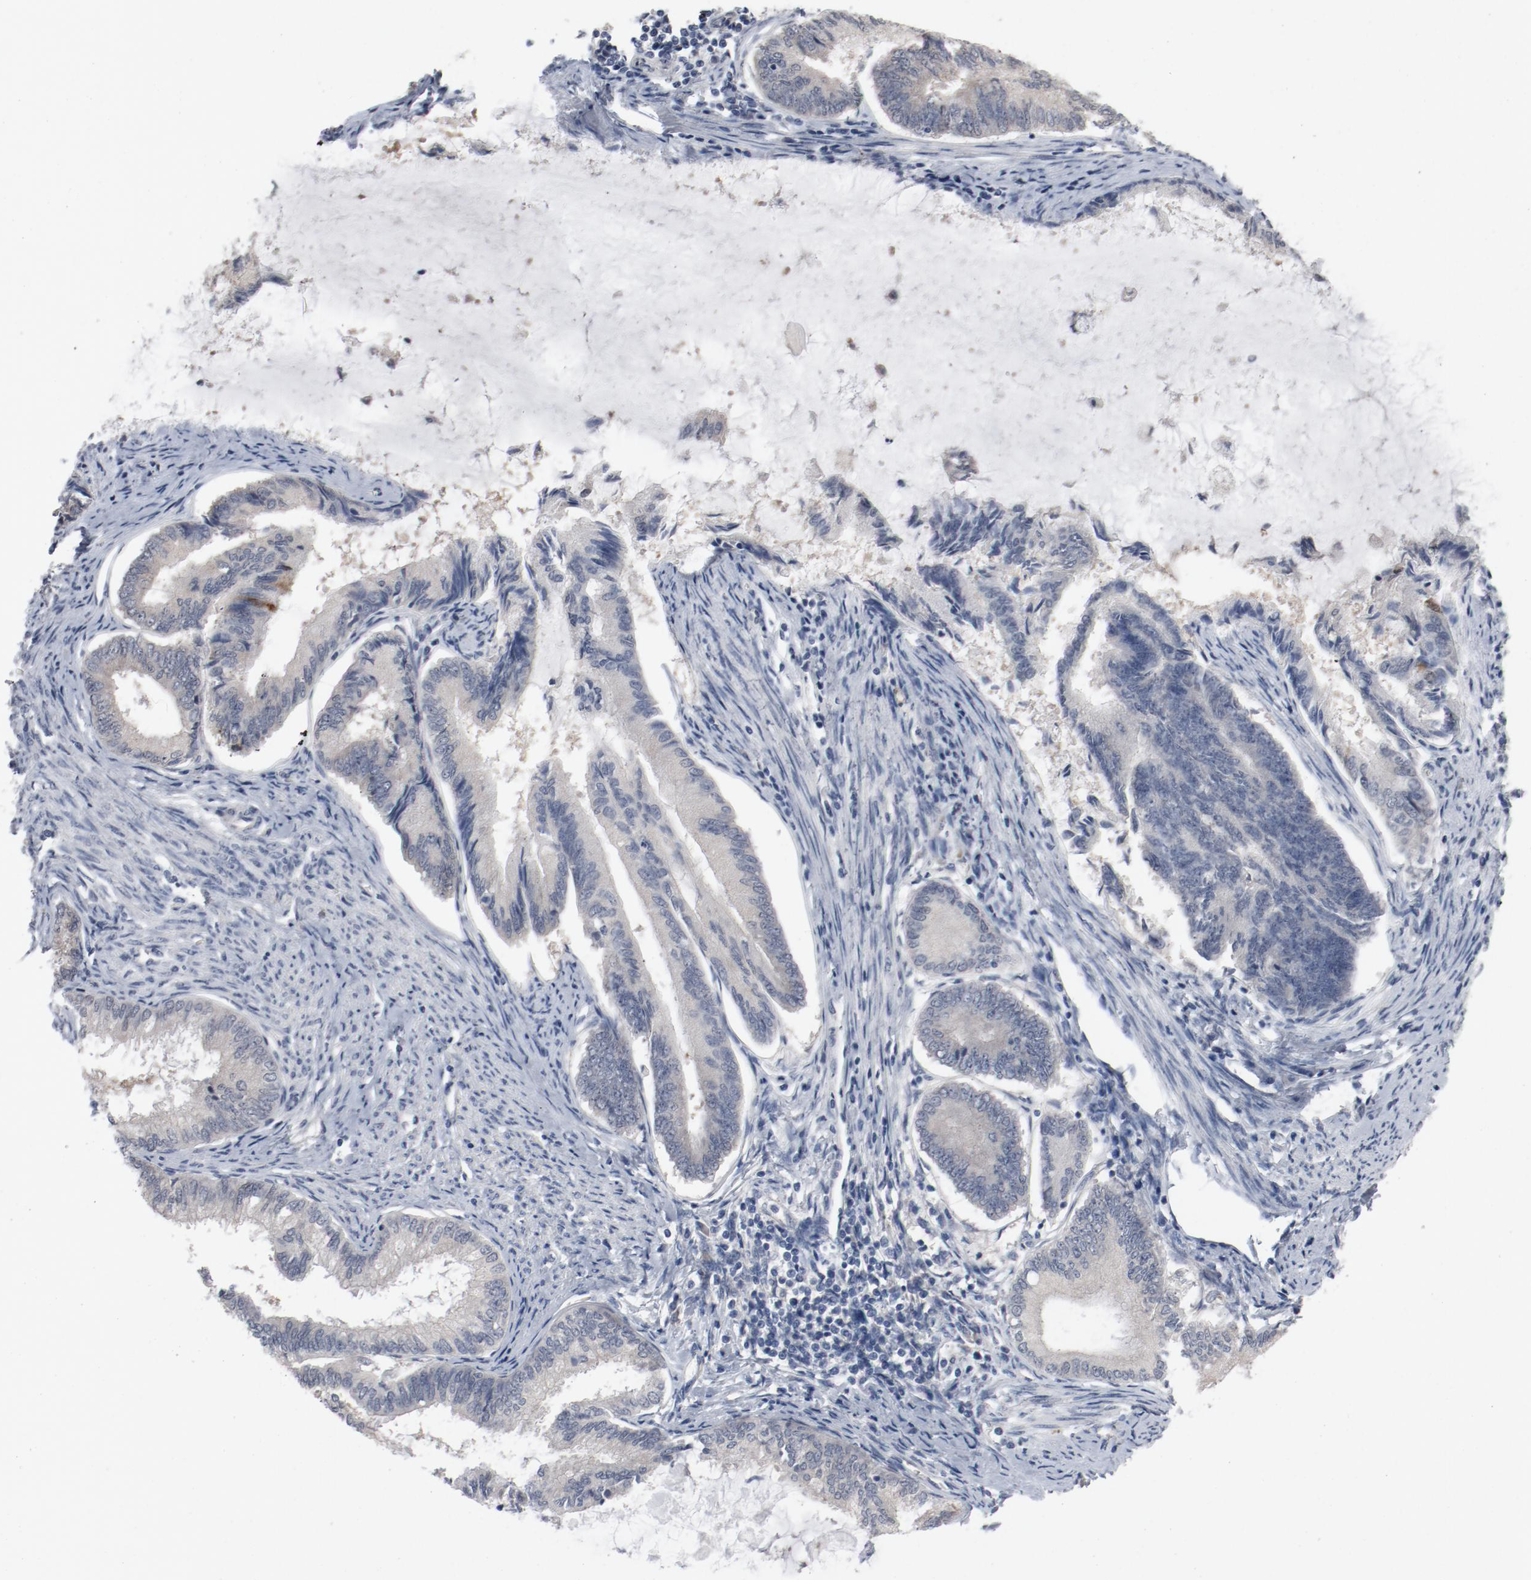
{"staining": {"intensity": "weak", "quantity": ">75%", "location": "cytoplasmic/membranous"}, "tissue": "endometrial cancer", "cell_type": "Tumor cells", "image_type": "cancer", "snomed": [{"axis": "morphology", "description": "Adenocarcinoma, NOS"}, {"axis": "topography", "description": "Endometrium"}], "caption": "Human endometrial cancer (adenocarcinoma) stained with a protein marker displays weak staining in tumor cells.", "gene": "DNAL4", "patient": {"sex": "female", "age": 86}}